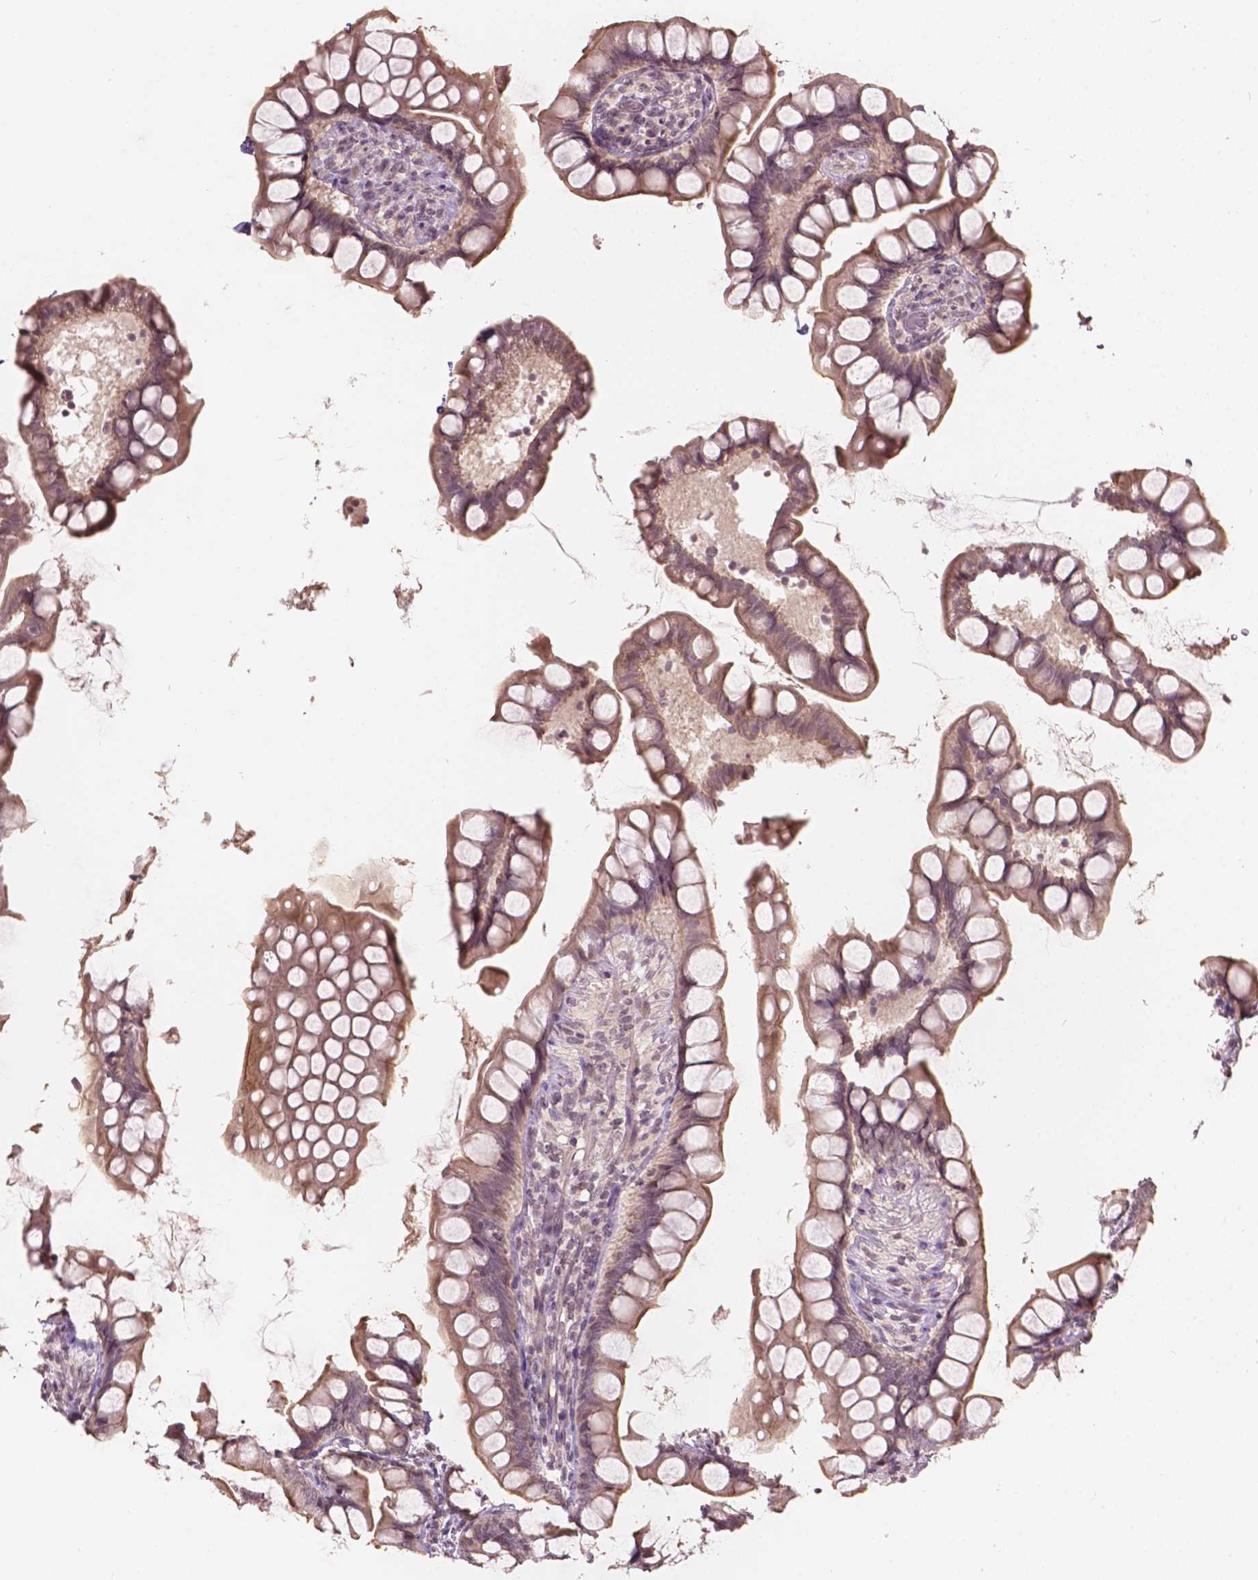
{"staining": {"intensity": "moderate", "quantity": ">75%", "location": "cytoplasmic/membranous"}, "tissue": "small intestine", "cell_type": "Glandular cells", "image_type": "normal", "snomed": [{"axis": "morphology", "description": "Normal tissue, NOS"}, {"axis": "topography", "description": "Small intestine"}], "caption": "Glandular cells exhibit medium levels of moderate cytoplasmic/membranous positivity in about >75% of cells in normal small intestine.", "gene": "NOS1AP", "patient": {"sex": "male", "age": 70}}